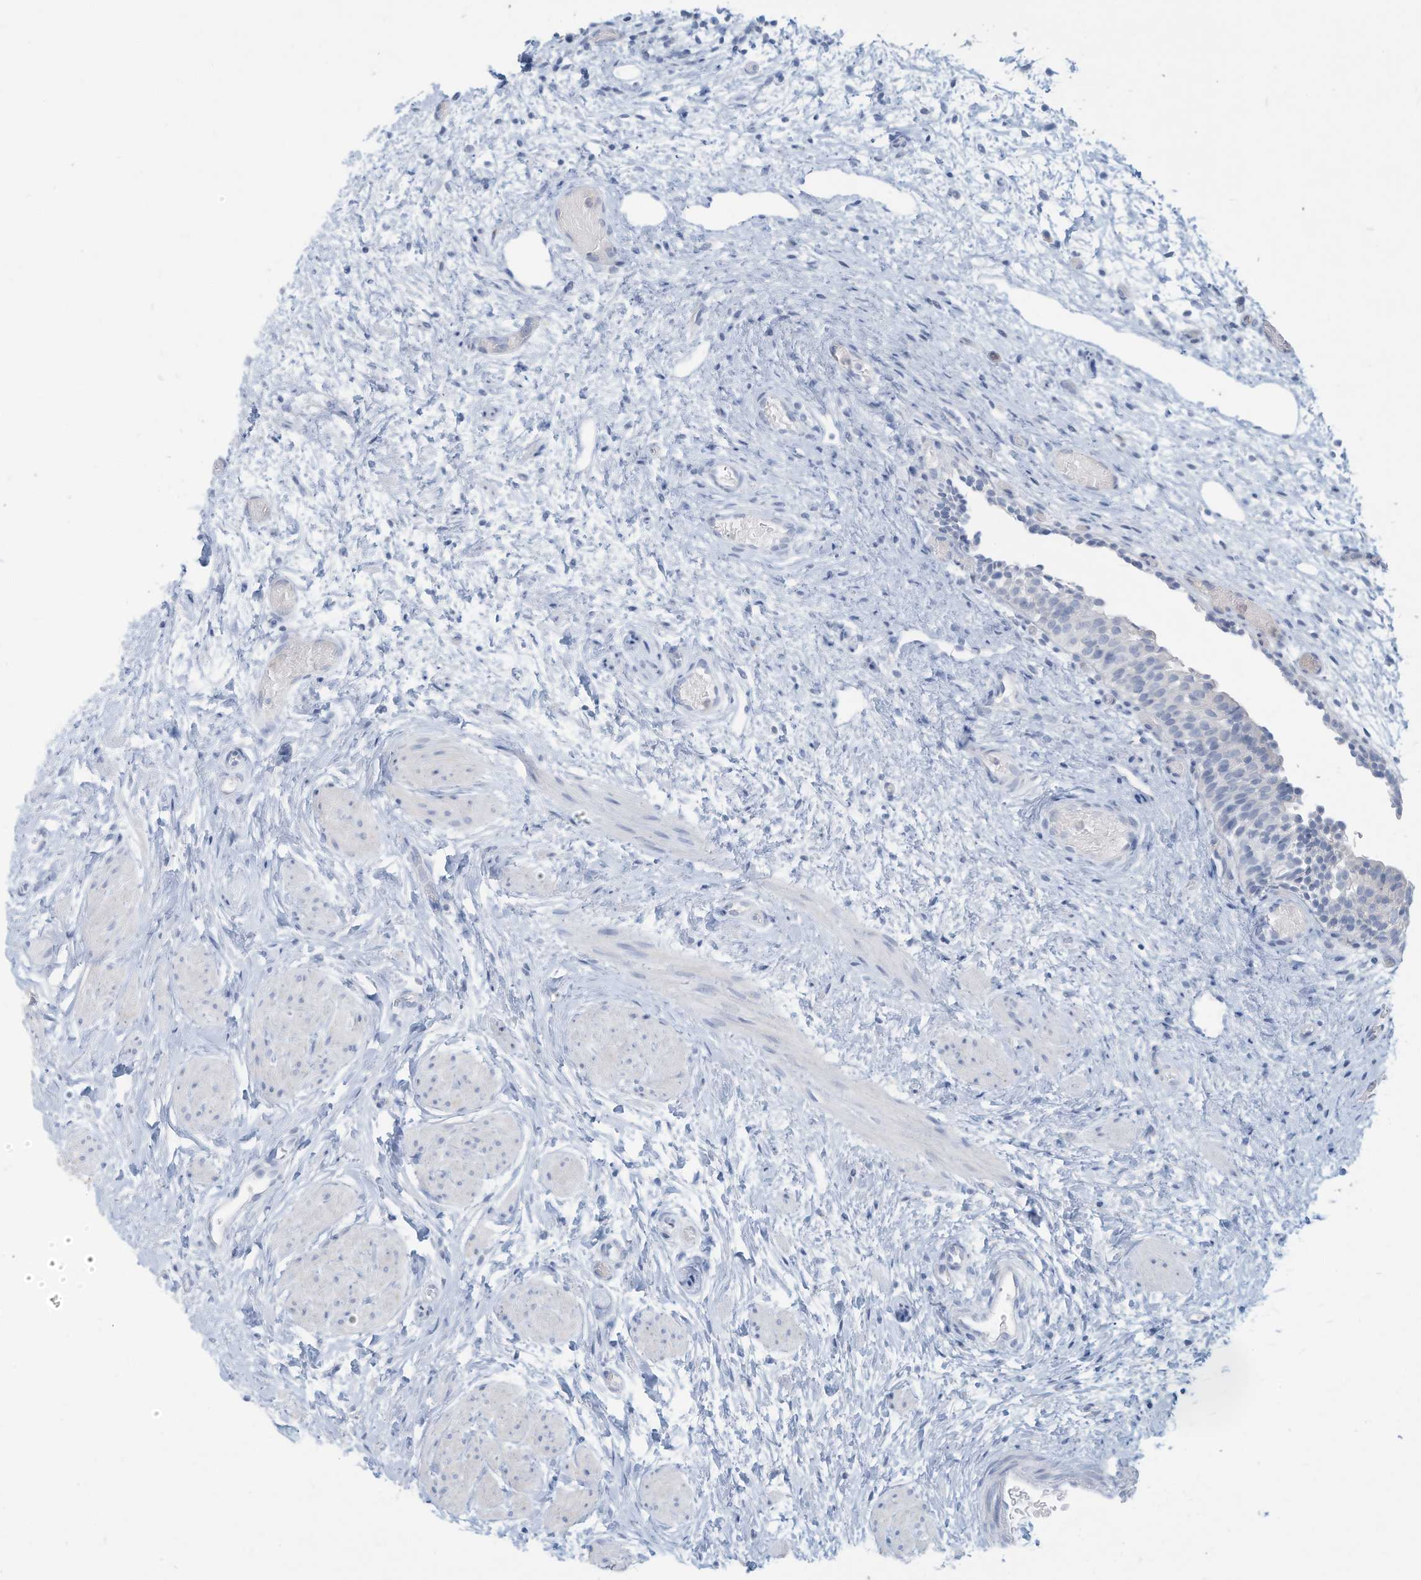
{"staining": {"intensity": "negative", "quantity": "none", "location": "none"}, "tissue": "urinary bladder", "cell_type": "Urothelial cells", "image_type": "normal", "snomed": [{"axis": "morphology", "description": "Normal tissue, NOS"}, {"axis": "topography", "description": "Urinary bladder"}], "caption": "The micrograph shows no staining of urothelial cells in unremarkable urinary bladder. Nuclei are stained in blue.", "gene": "ERI2", "patient": {"sex": "male", "age": 1}}